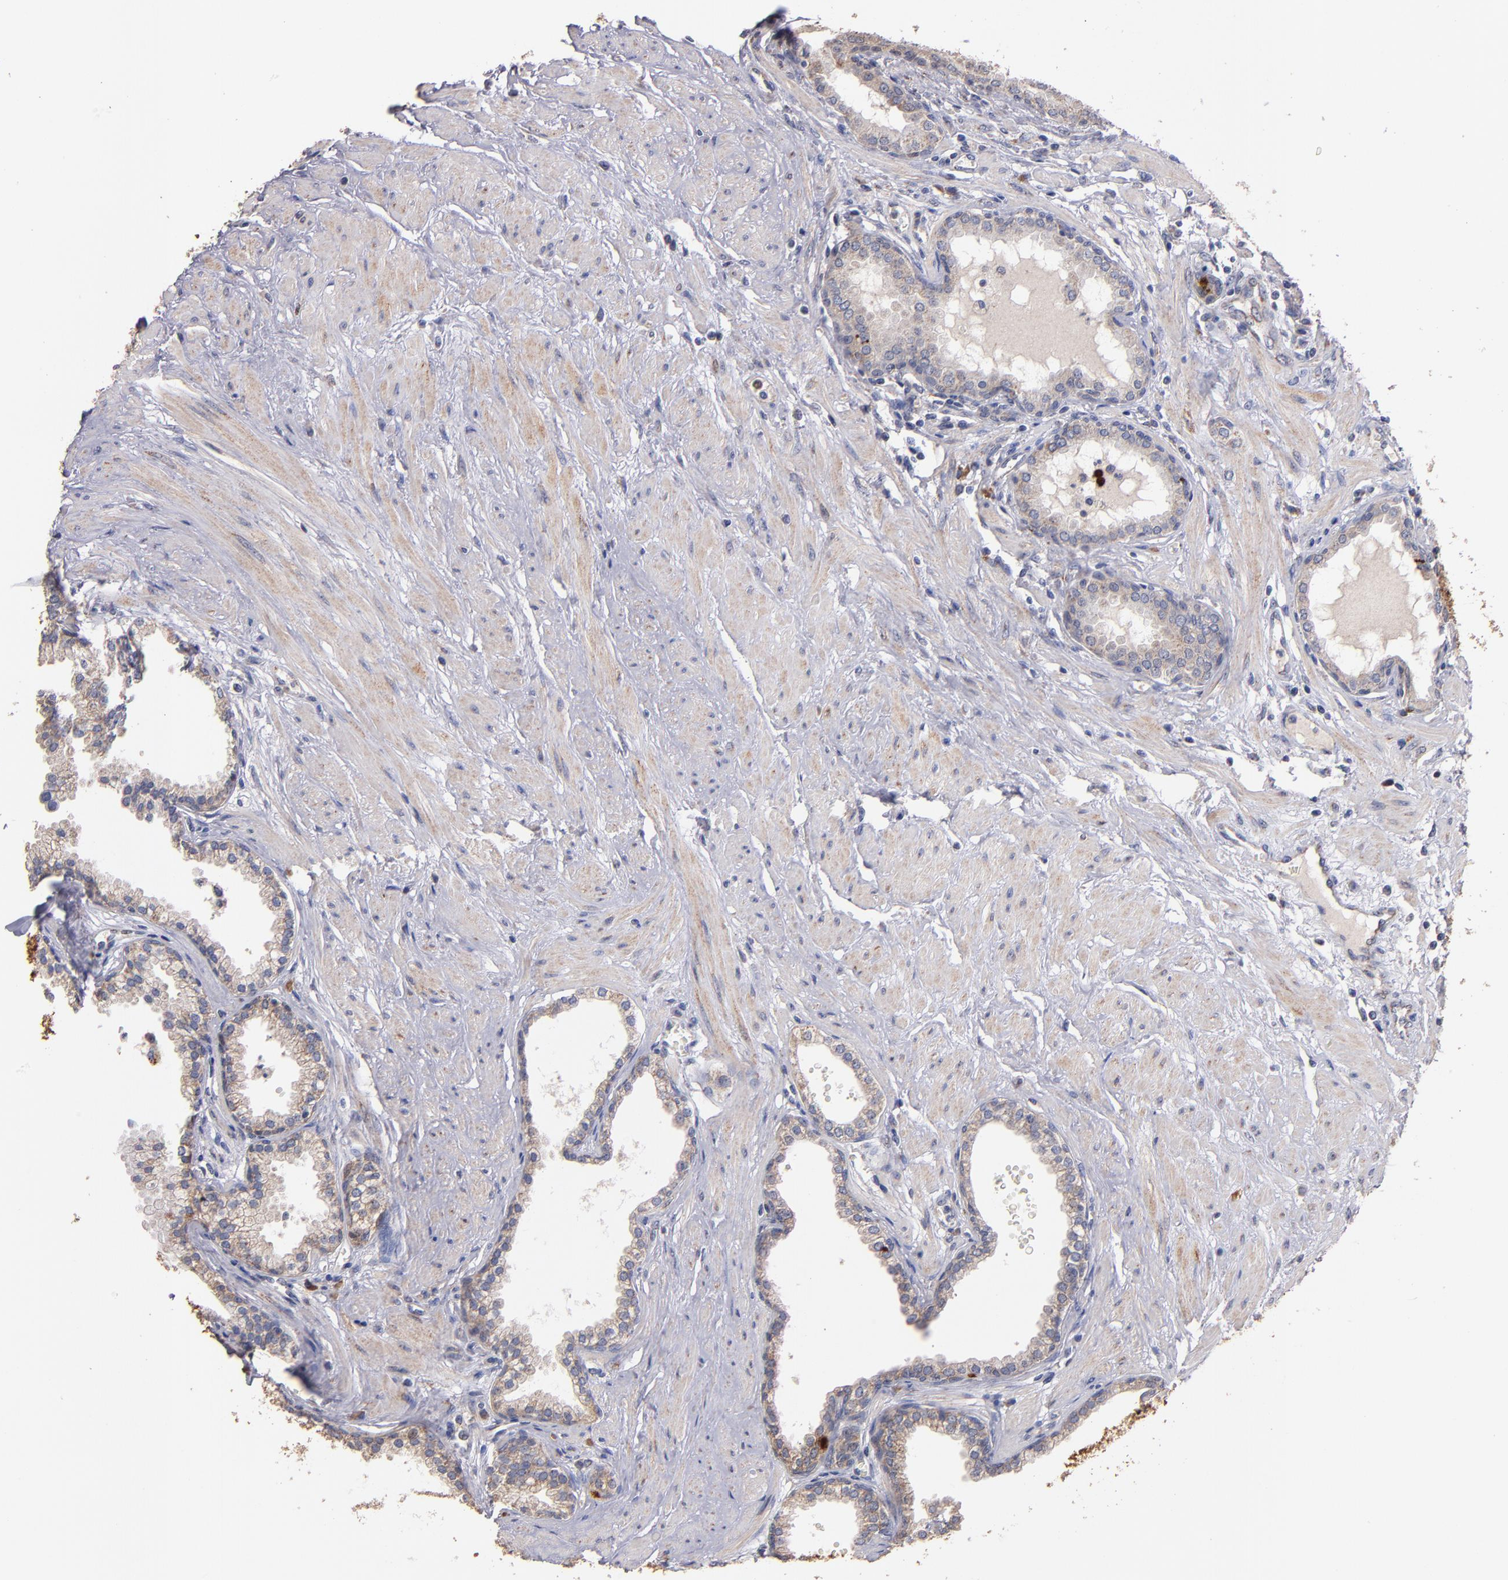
{"staining": {"intensity": "moderate", "quantity": "25%-75%", "location": "cytoplasmic/membranous,nuclear"}, "tissue": "prostate", "cell_type": "Glandular cells", "image_type": "normal", "snomed": [{"axis": "morphology", "description": "Normal tissue, NOS"}, {"axis": "topography", "description": "Prostate"}], "caption": "Benign prostate was stained to show a protein in brown. There is medium levels of moderate cytoplasmic/membranous,nuclear expression in about 25%-75% of glandular cells. Nuclei are stained in blue.", "gene": "DIABLO", "patient": {"sex": "male", "age": 64}}